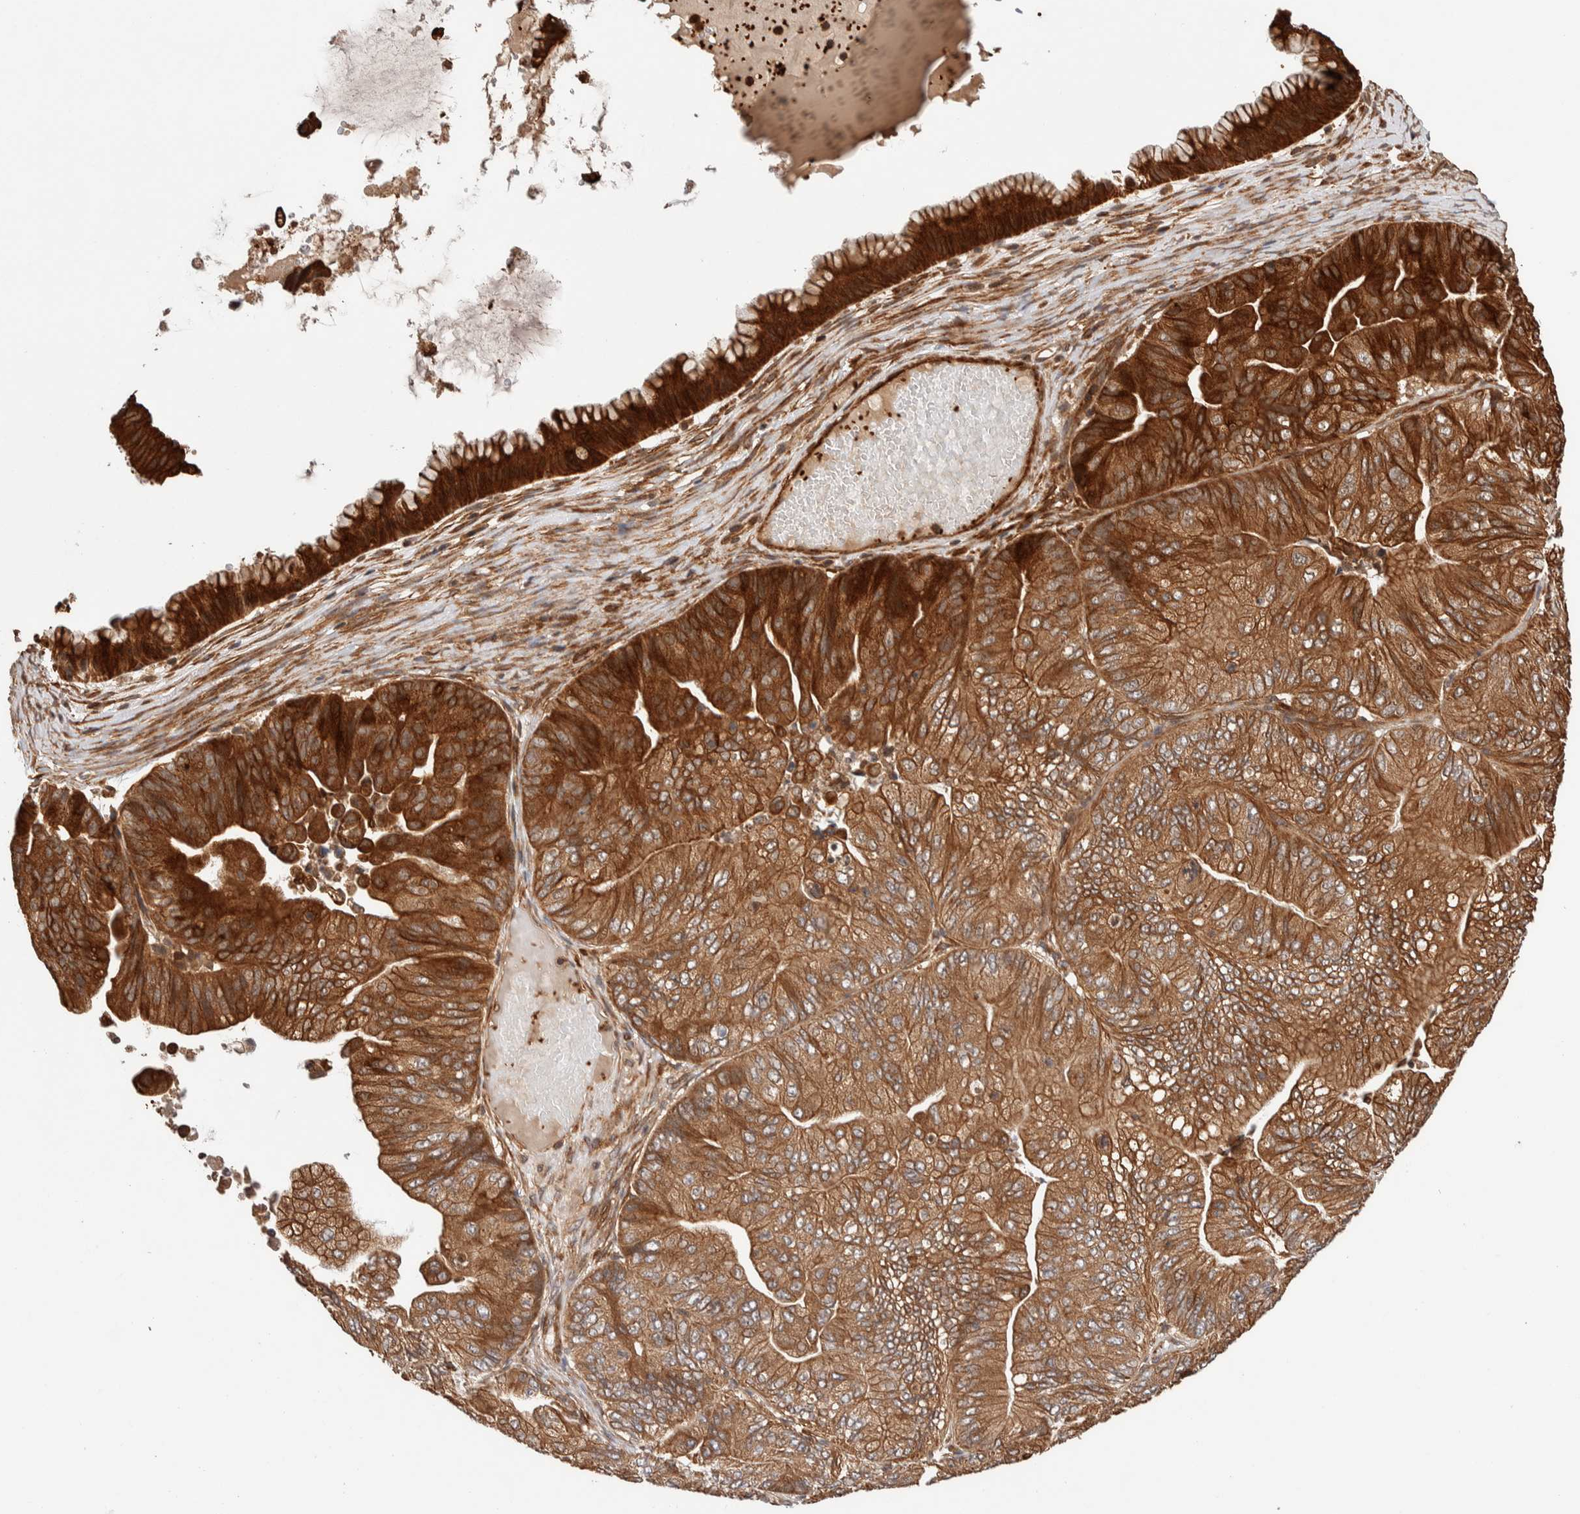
{"staining": {"intensity": "strong", "quantity": "25%-75%", "location": "cytoplasmic/membranous"}, "tissue": "ovarian cancer", "cell_type": "Tumor cells", "image_type": "cancer", "snomed": [{"axis": "morphology", "description": "Cystadenocarcinoma, mucinous, NOS"}, {"axis": "topography", "description": "Ovary"}], "caption": "This is a photomicrograph of immunohistochemistry staining of ovarian cancer, which shows strong expression in the cytoplasmic/membranous of tumor cells.", "gene": "SYNRG", "patient": {"sex": "female", "age": 61}}